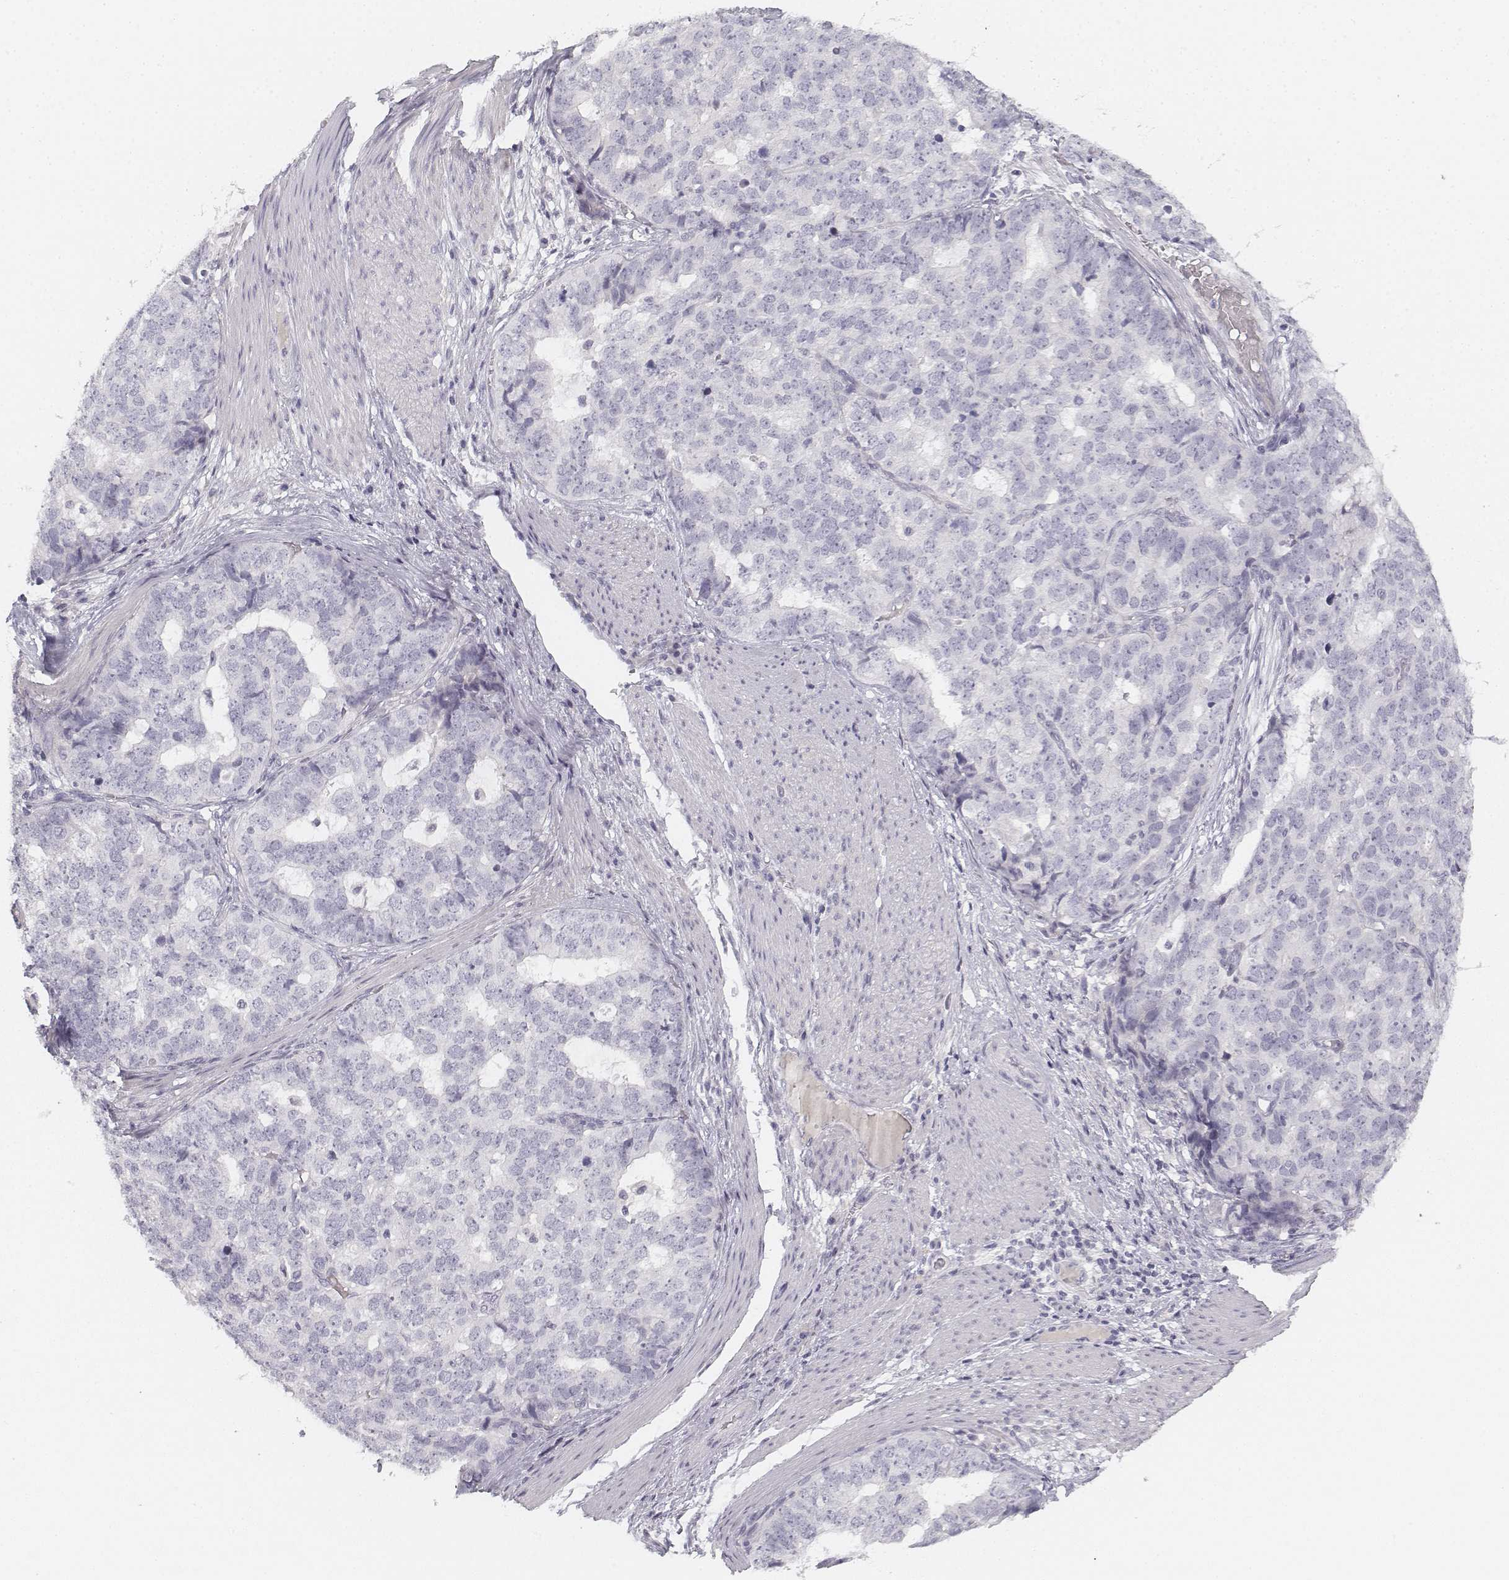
{"staining": {"intensity": "negative", "quantity": "none", "location": "none"}, "tissue": "stomach cancer", "cell_type": "Tumor cells", "image_type": "cancer", "snomed": [{"axis": "morphology", "description": "Adenocarcinoma, NOS"}, {"axis": "topography", "description": "Stomach"}], "caption": "Immunohistochemistry photomicrograph of human stomach cancer stained for a protein (brown), which displays no staining in tumor cells. (Brightfield microscopy of DAB immunohistochemistry at high magnification).", "gene": "DSG4", "patient": {"sex": "male", "age": 69}}